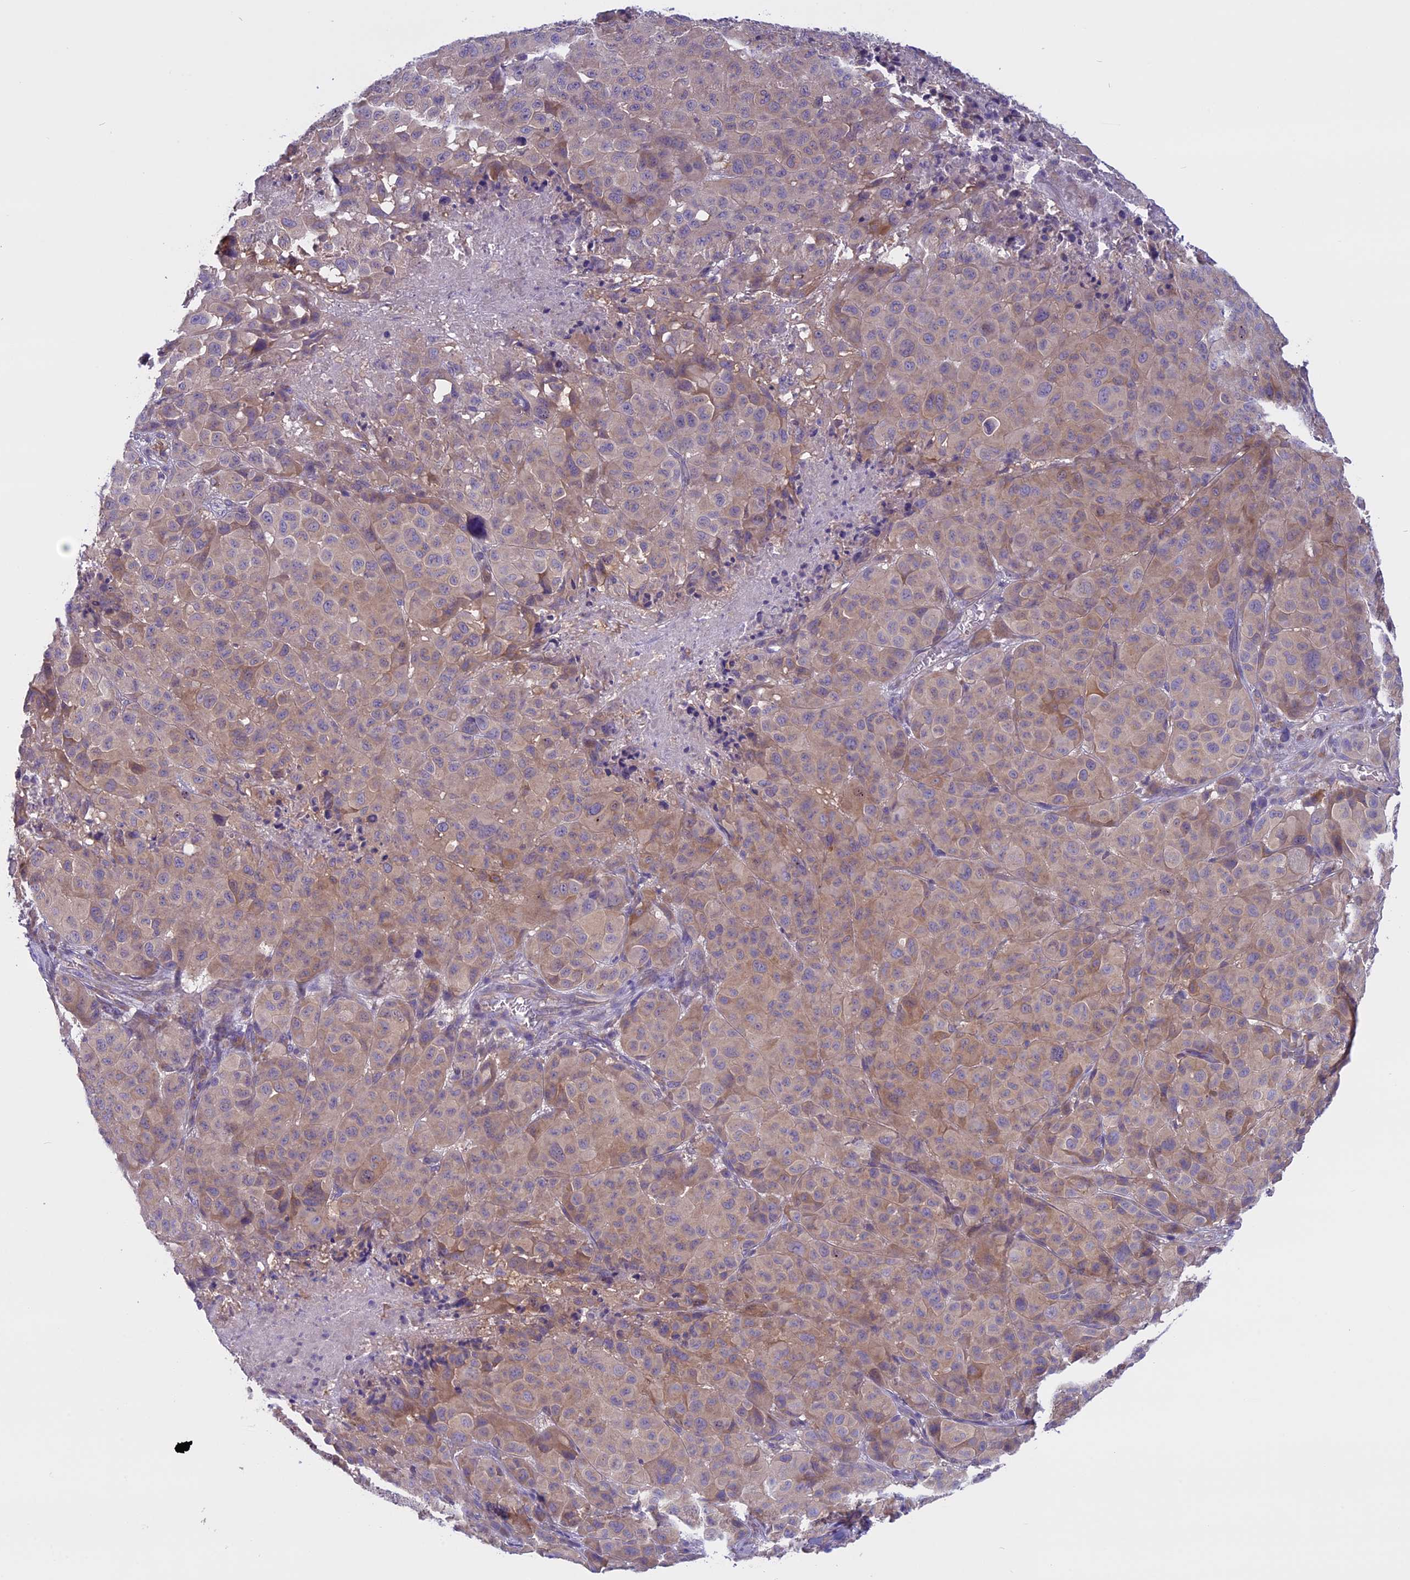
{"staining": {"intensity": "weak", "quantity": ">75%", "location": "cytoplasmic/membranous"}, "tissue": "melanoma", "cell_type": "Tumor cells", "image_type": "cancer", "snomed": [{"axis": "morphology", "description": "Malignant melanoma, NOS"}, {"axis": "topography", "description": "Skin"}], "caption": "Tumor cells reveal weak cytoplasmic/membranous positivity in about >75% of cells in melanoma. (IHC, brightfield microscopy, high magnification).", "gene": "DCTN5", "patient": {"sex": "male", "age": 73}}